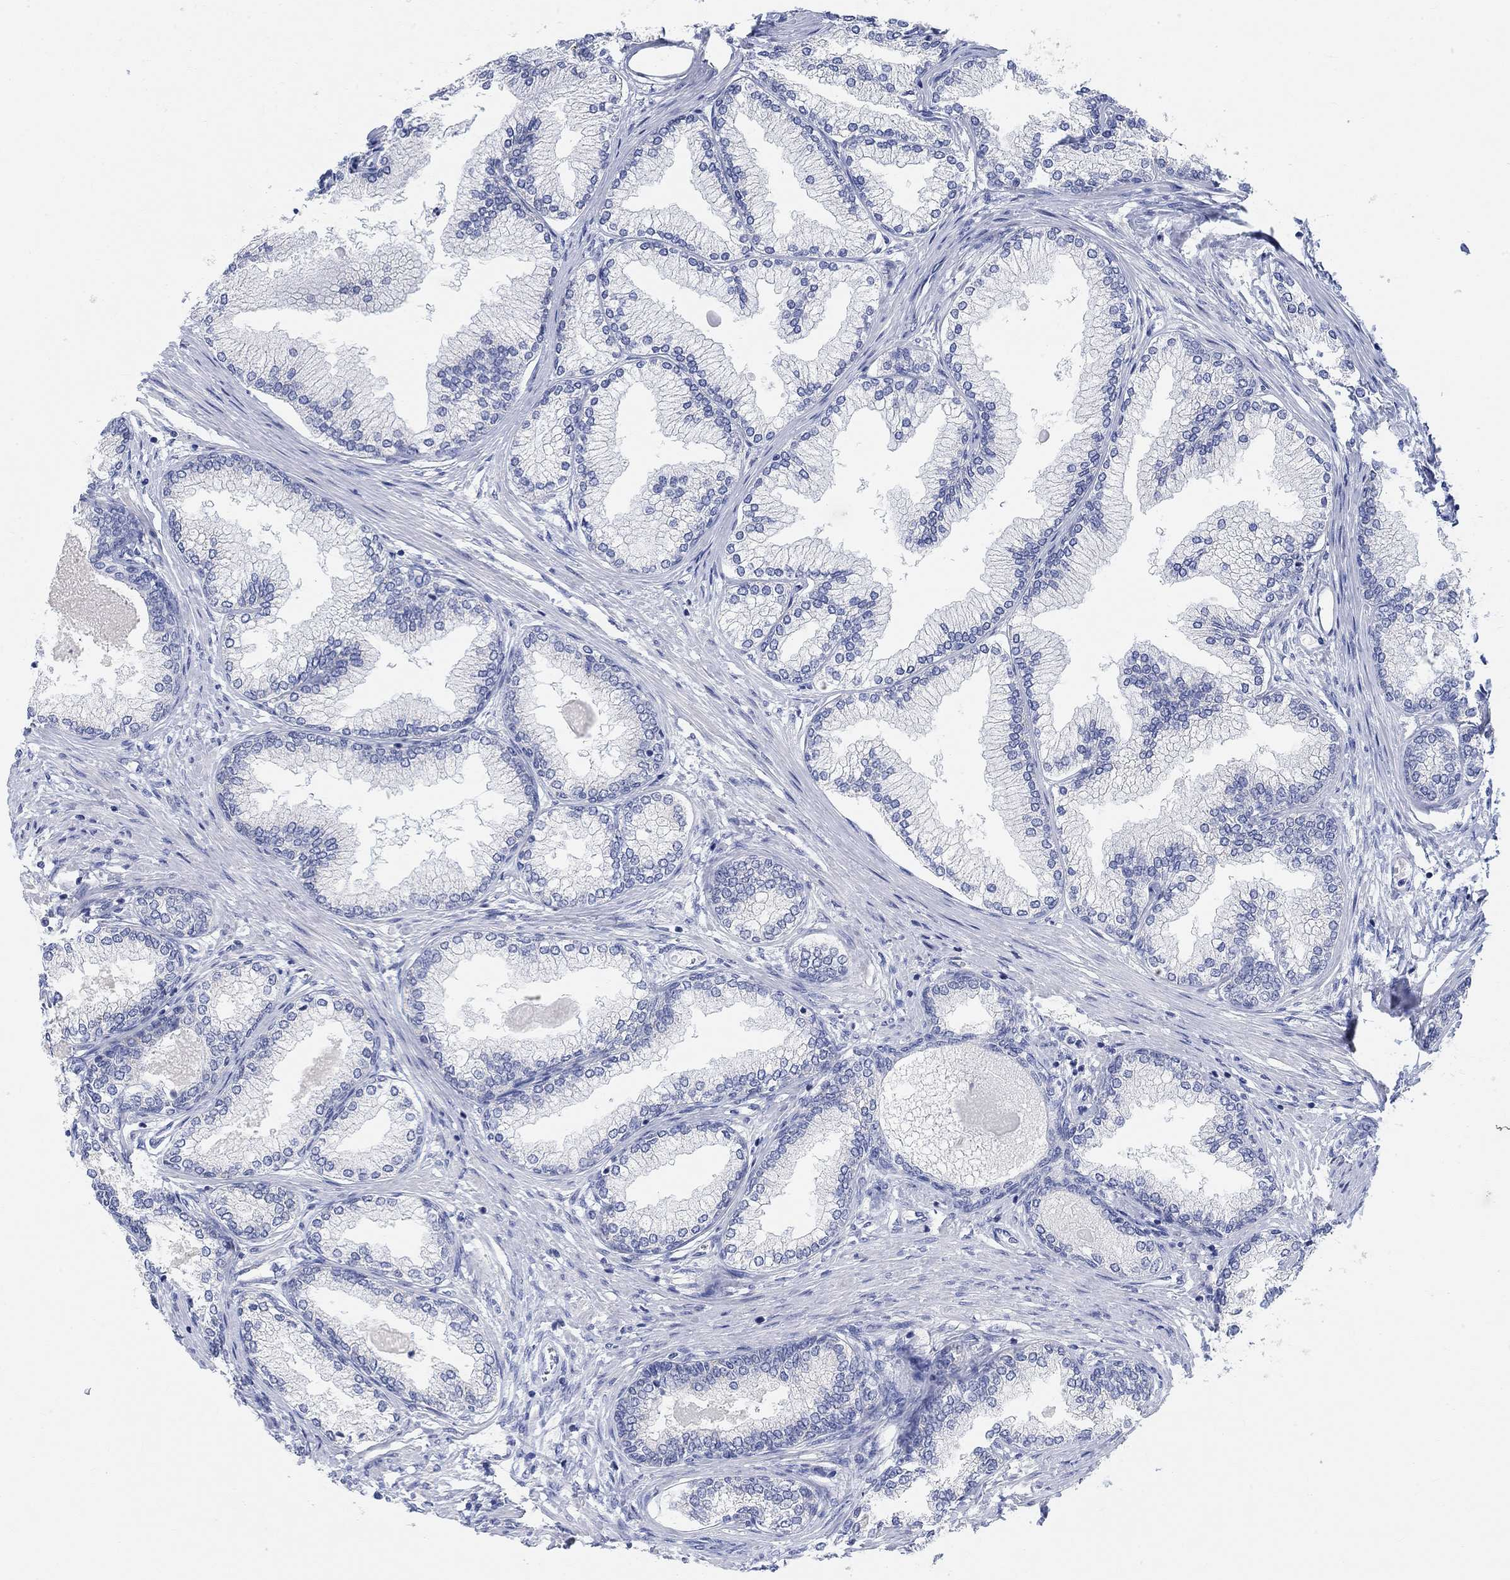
{"staining": {"intensity": "negative", "quantity": "none", "location": "none"}, "tissue": "prostate", "cell_type": "Glandular cells", "image_type": "normal", "snomed": [{"axis": "morphology", "description": "Normal tissue, NOS"}, {"axis": "topography", "description": "Prostate"}], "caption": "Glandular cells are negative for brown protein staining in benign prostate. (Stains: DAB immunohistochemistry (IHC) with hematoxylin counter stain, Microscopy: brightfield microscopy at high magnification).", "gene": "ATP6V1E2", "patient": {"sex": "male", "age": 72}}